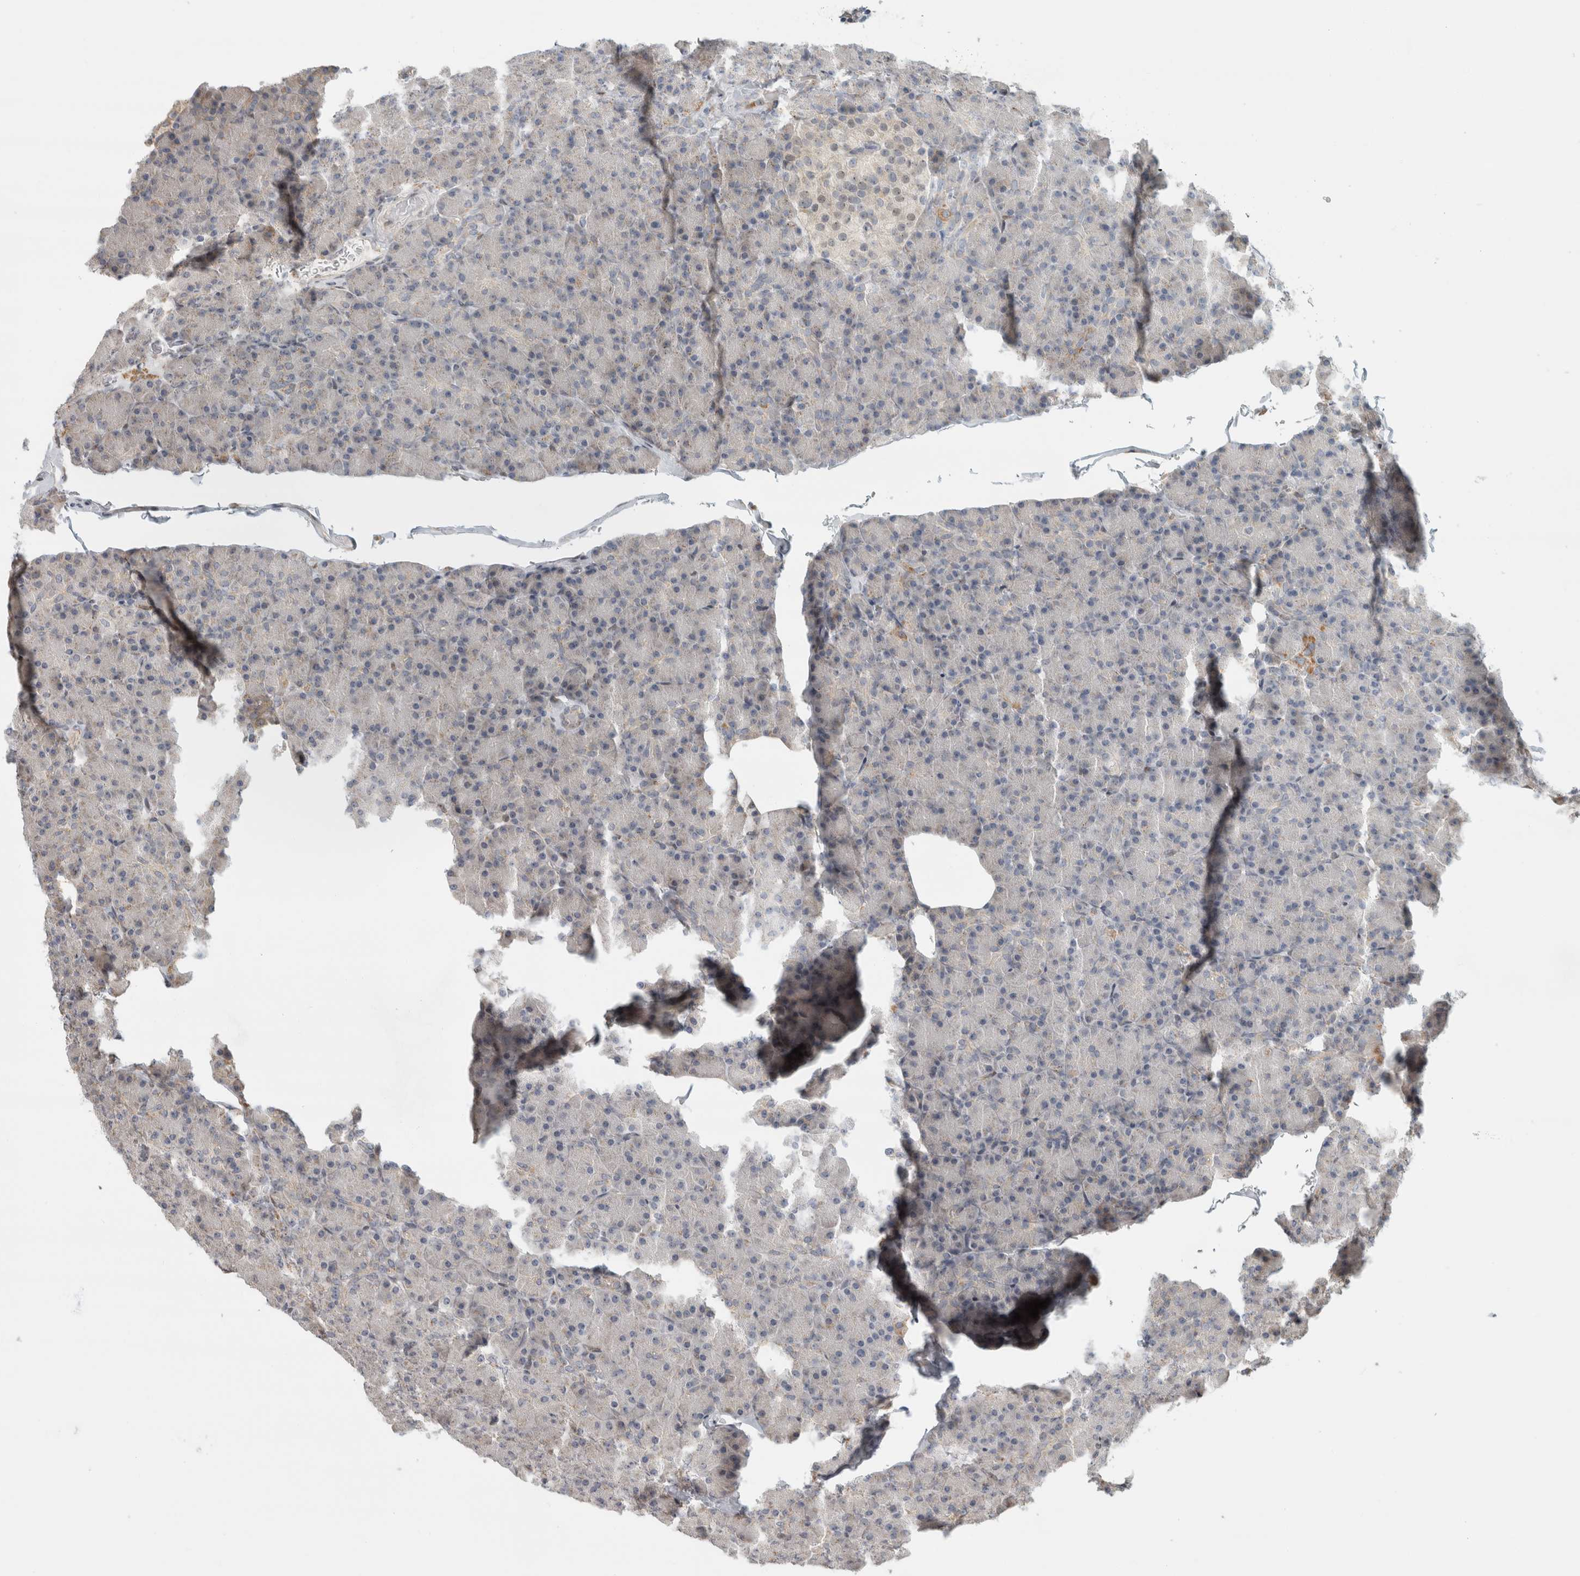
{"staining": {"intensity": "moderate", "quantity": "<25%", "location": "cytoplasmic/membranous"}, "tissue": "pancreas", "cell_type": "Exocrine glandular cells", "image_type": "normal", "snomed": [{"axis": "morphology", "description": "Normal tissue, NOS"}, {"axis": "topography", "description": "Pancreas"}], "caption": "Immunohistochemical staining of normal pancreas demonstrates <25% levels of moderate cytoplasmic/membranous protein staining in approximately <25% of exocrine glandular cells.", "gene": "NAB2", "patient": {"sex": "female", "age": 43}}